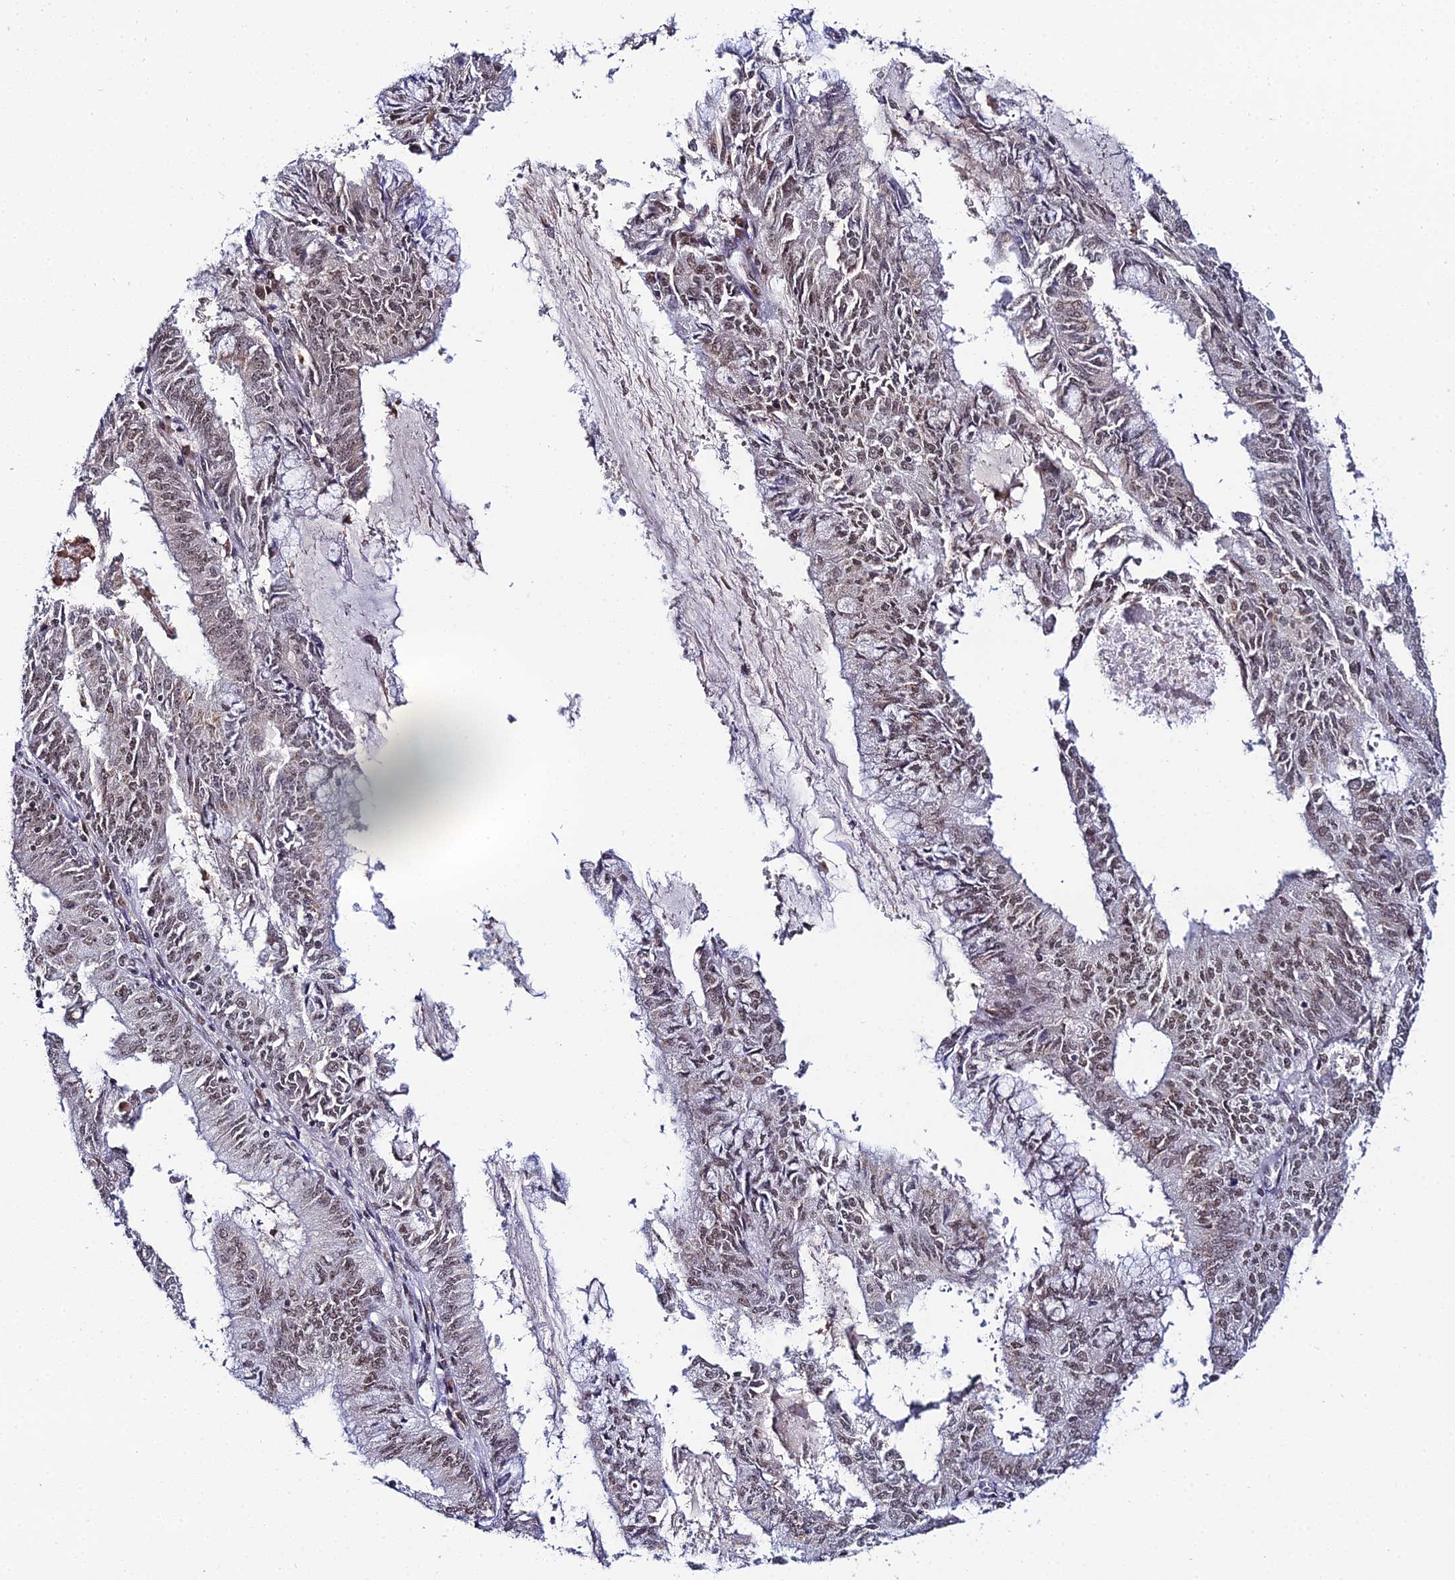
{"staining": {"intensity": "moderate", "quantity": ">75%", "location": "nuclear"}, "tissue": "endometrial cancer", "cell_type": "Tumor cells", "image_type": "cancer", "snomed": [{"axis": "morphology", "description": "Adenocarcinoma, NOS"}, {"axis": "topography", "description": "Endometrium"}], "caption": "Tumor cells exhibit moderate nuclear staining in about >75% of cells in endometrial cancer (adenocarcinoma).", "gene": "EXOSC3", "patient": {"sex": "female", "age": 57}}